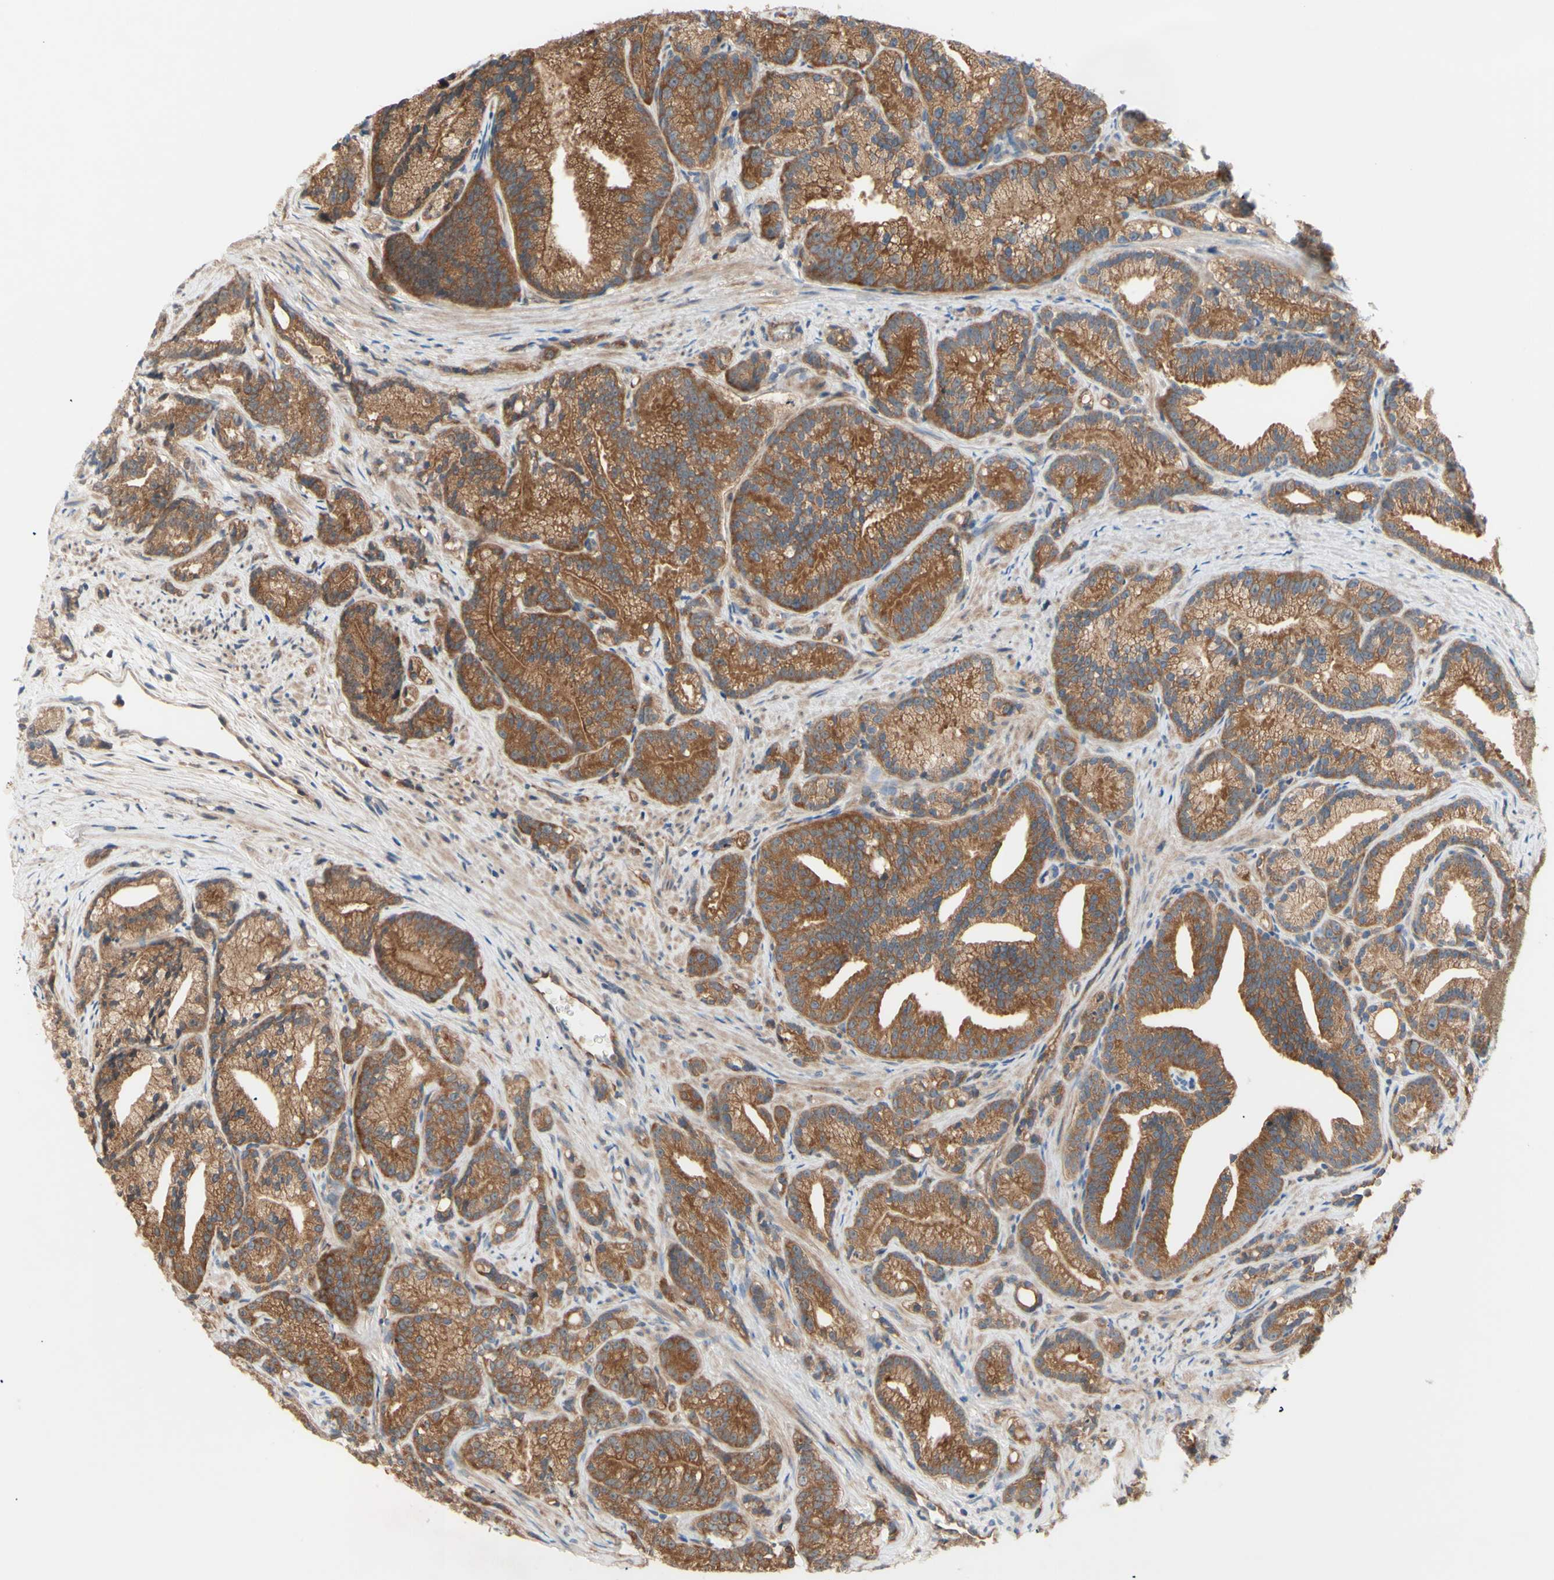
{"staining": {"intensity": "moderate", "quantity": ">75%", "location": "cytoplasmic/membranous"}, "tissue": "prostate cancer", "cell_type": "Tumor cells", "image_type": "cancer", "snomed": [{"axis": "morphology", "description": "Adenocarcinoma, Low grade"}, {"axis": "topography", "description": "Prostate"}], "caption": "Tumor cells display medium levels of moderate cytoplasmic/membranous staining in approximately >75% of cells in human prostate cancer (low-grade adenocarcinoma).", "gene": "DYNLRB1", "patient": {"sex": "male", "age": 89}}